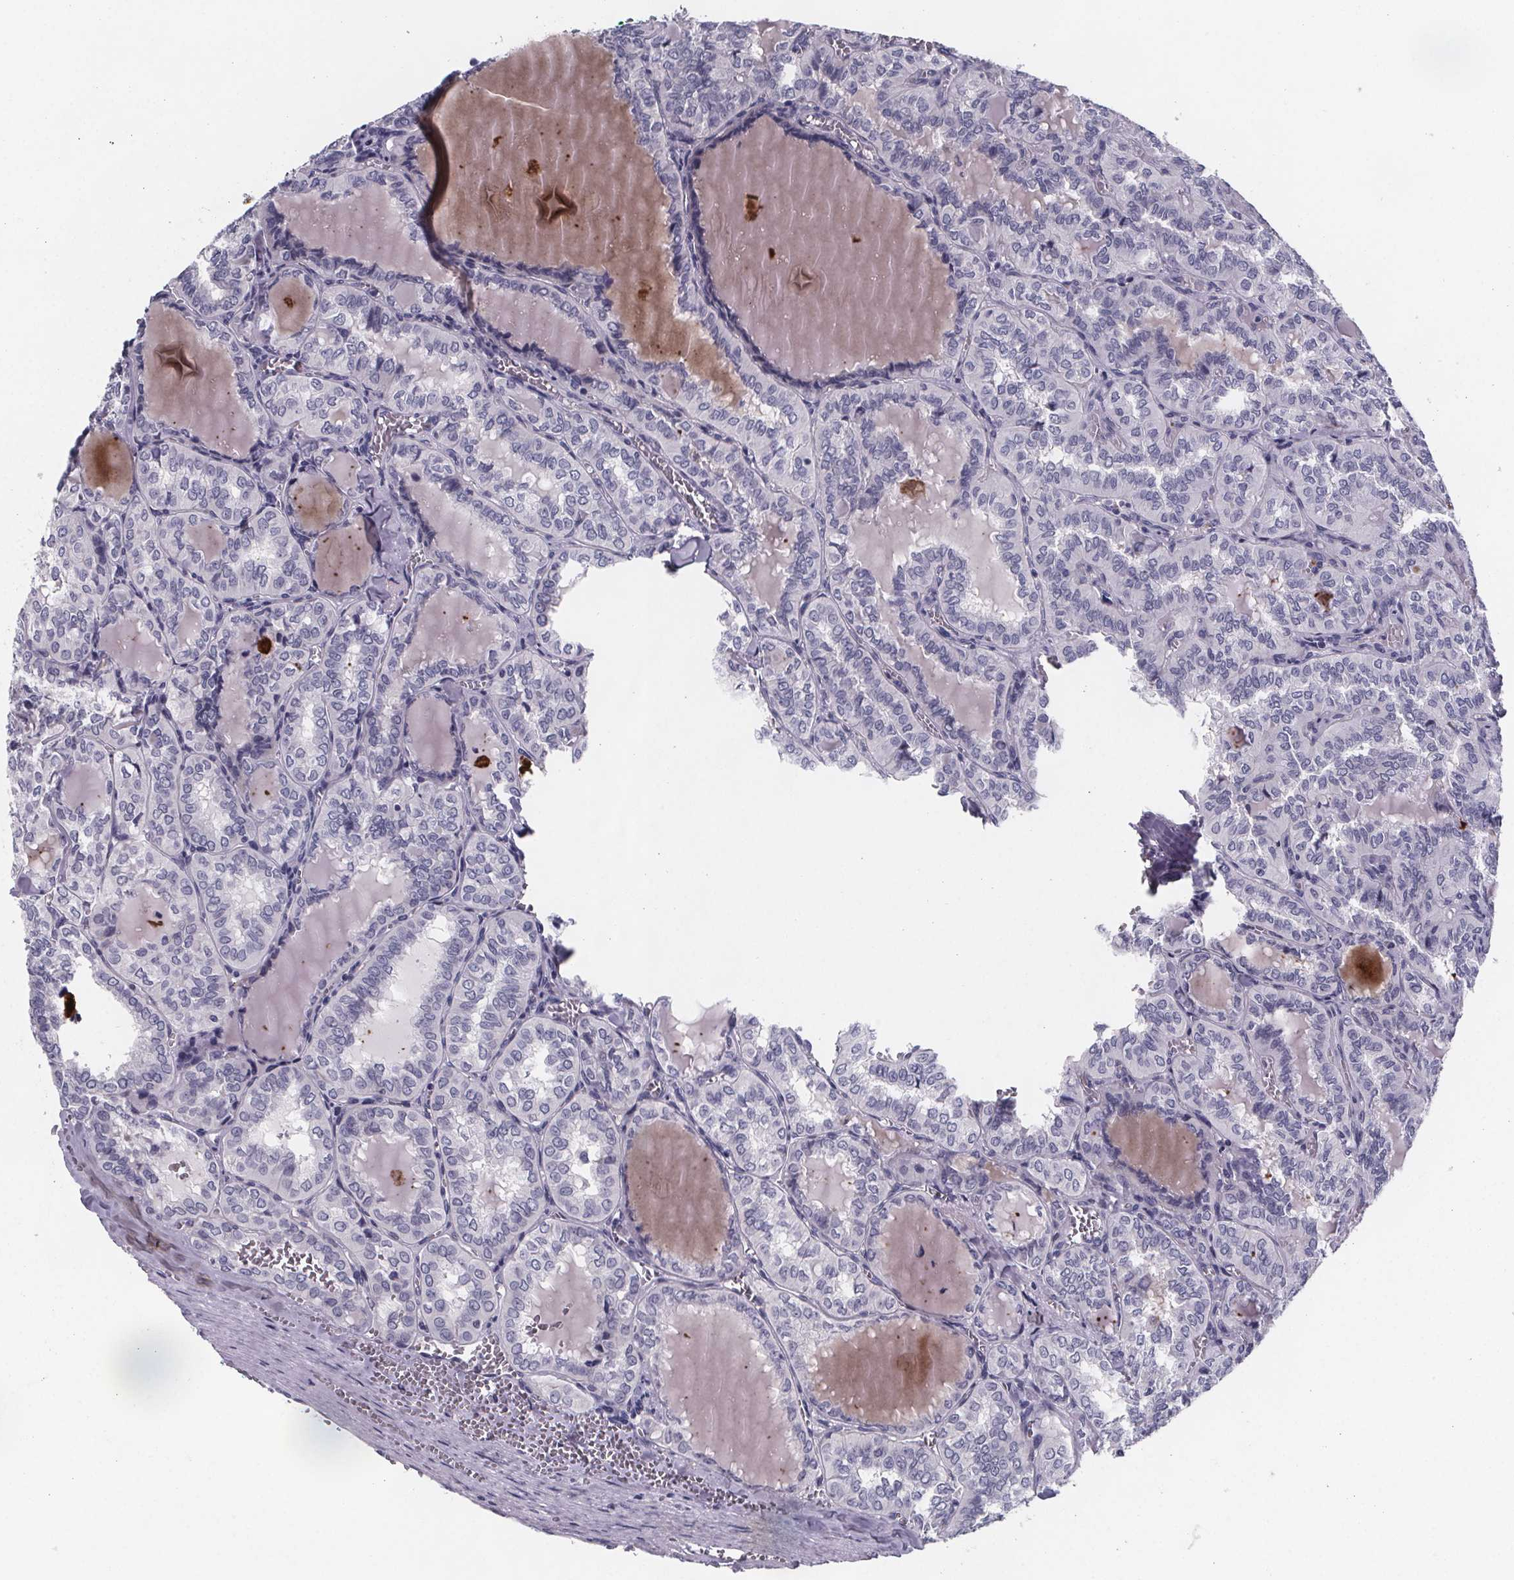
{"staining": {"intensity": "negative", "quantity": "none", "location": "none"}, "tissue": "thyroid cancer", "cell_type": "Tumor cells", "image_type": "cancer", "snomed": [{"axis": "morphology", "description": "Papillary adenocarcinoma, NOS"}, {"axis": "topography", "description": "Thyroid gland"}], "caption": "IHC of human thyroid cancer exhibits no expression in tumor cells.", "gene": "PAH", "patient": {"sex": "female", "age": 41}}